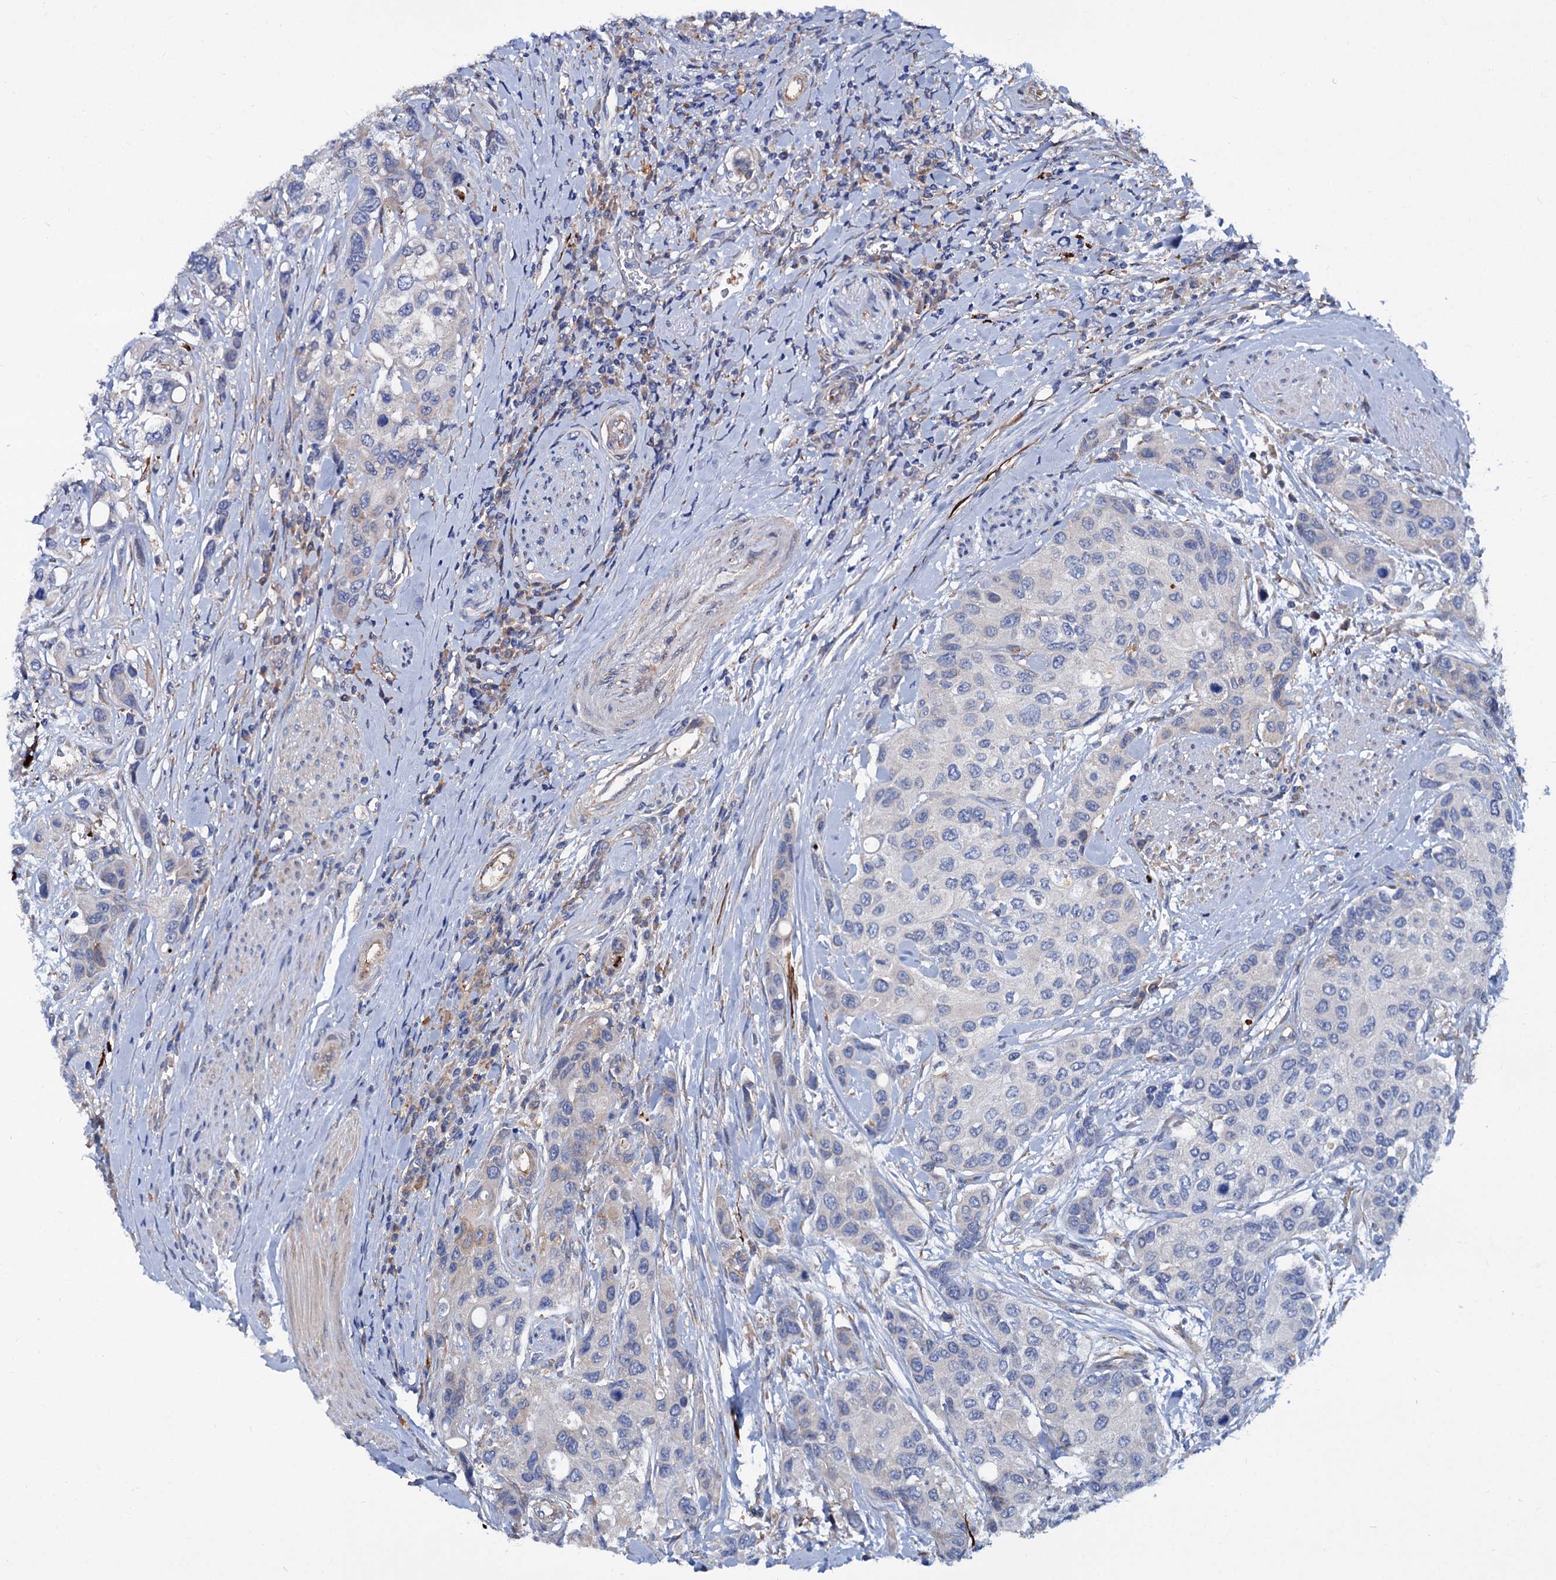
{"staining": {"intensity": "negative", "quantity": "none", "location": "none"}, "tissue": "urothelial cancer", "cell_type": "Tumor cells", "image_type": "cancer", "snomed": [{"axis": "morphology", "description": "Normal tissue, NOS"}, {"axis": "morphology", "description": "Urothelial carcinoma, High grade"}, {"axis": "topography", "description": "Vascular tissue"}, {"axis": "topography", "description": "Urinary bladder"}], "caption": "This histopathology image is of urothelial cancer stained with immunohistochemistry to label a protein in brown with the nuclei are counter-stained blue. There is no staining in tumor cells.", "gene": "TRIM55", "patient": {"sex": "female", "age": 56}}